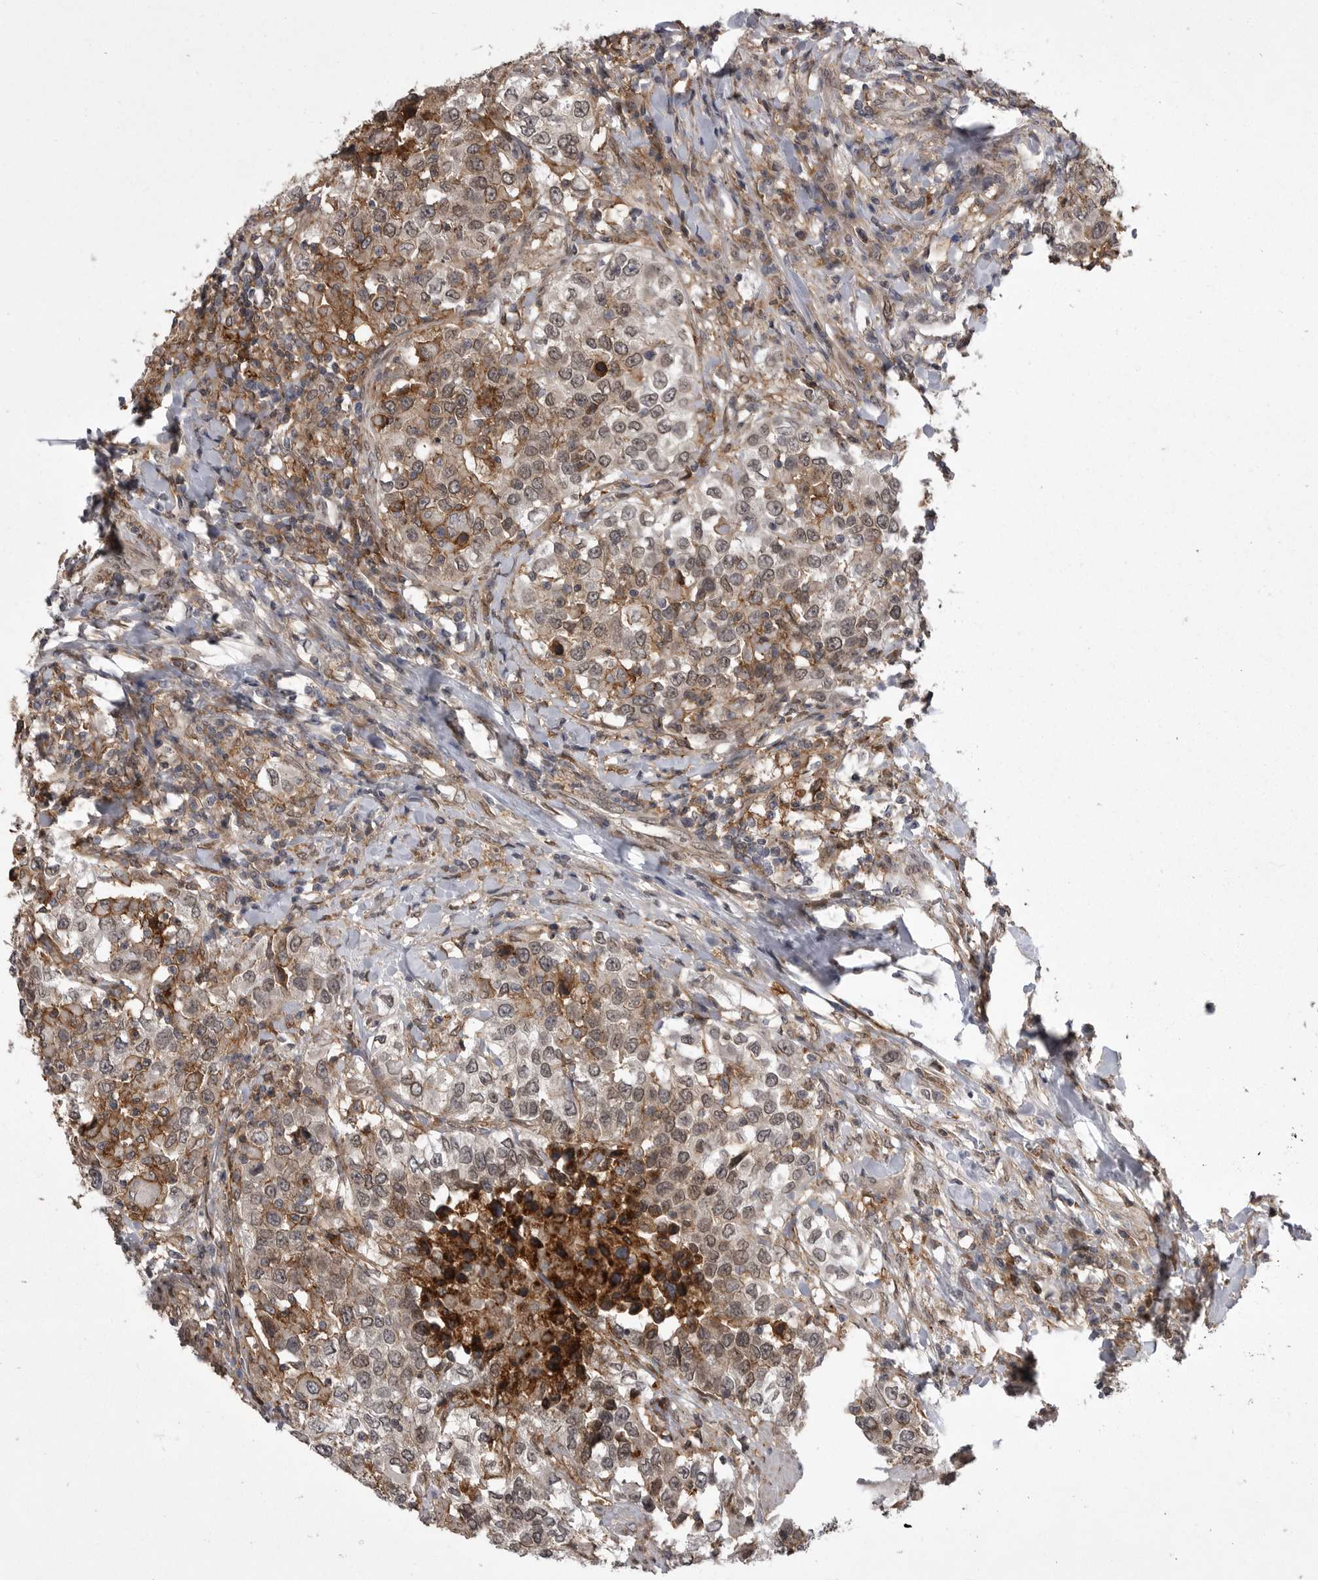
{"staining": {"intensity": "weak", "quantity": "25%-75%", "location": "cytoplasmic/membranous"}, "tissue": "urothelial cancer", "cell_type": "Tumor cells", "image_type": "cancer", "snomed": [{"axis": "morphology", "description": "Urothelial carcinoma, High grade"}, {"axis": "topography", "description": "Urinary bladder"}], "caption": "This is a micrograph of immunohistochemistry staining of urothelial cancer, which shows weak expression in the cytoplasmic/membranous of tumor cells.", "gene": "ABL1", "patient": {"sex": "female", "age": 80}}